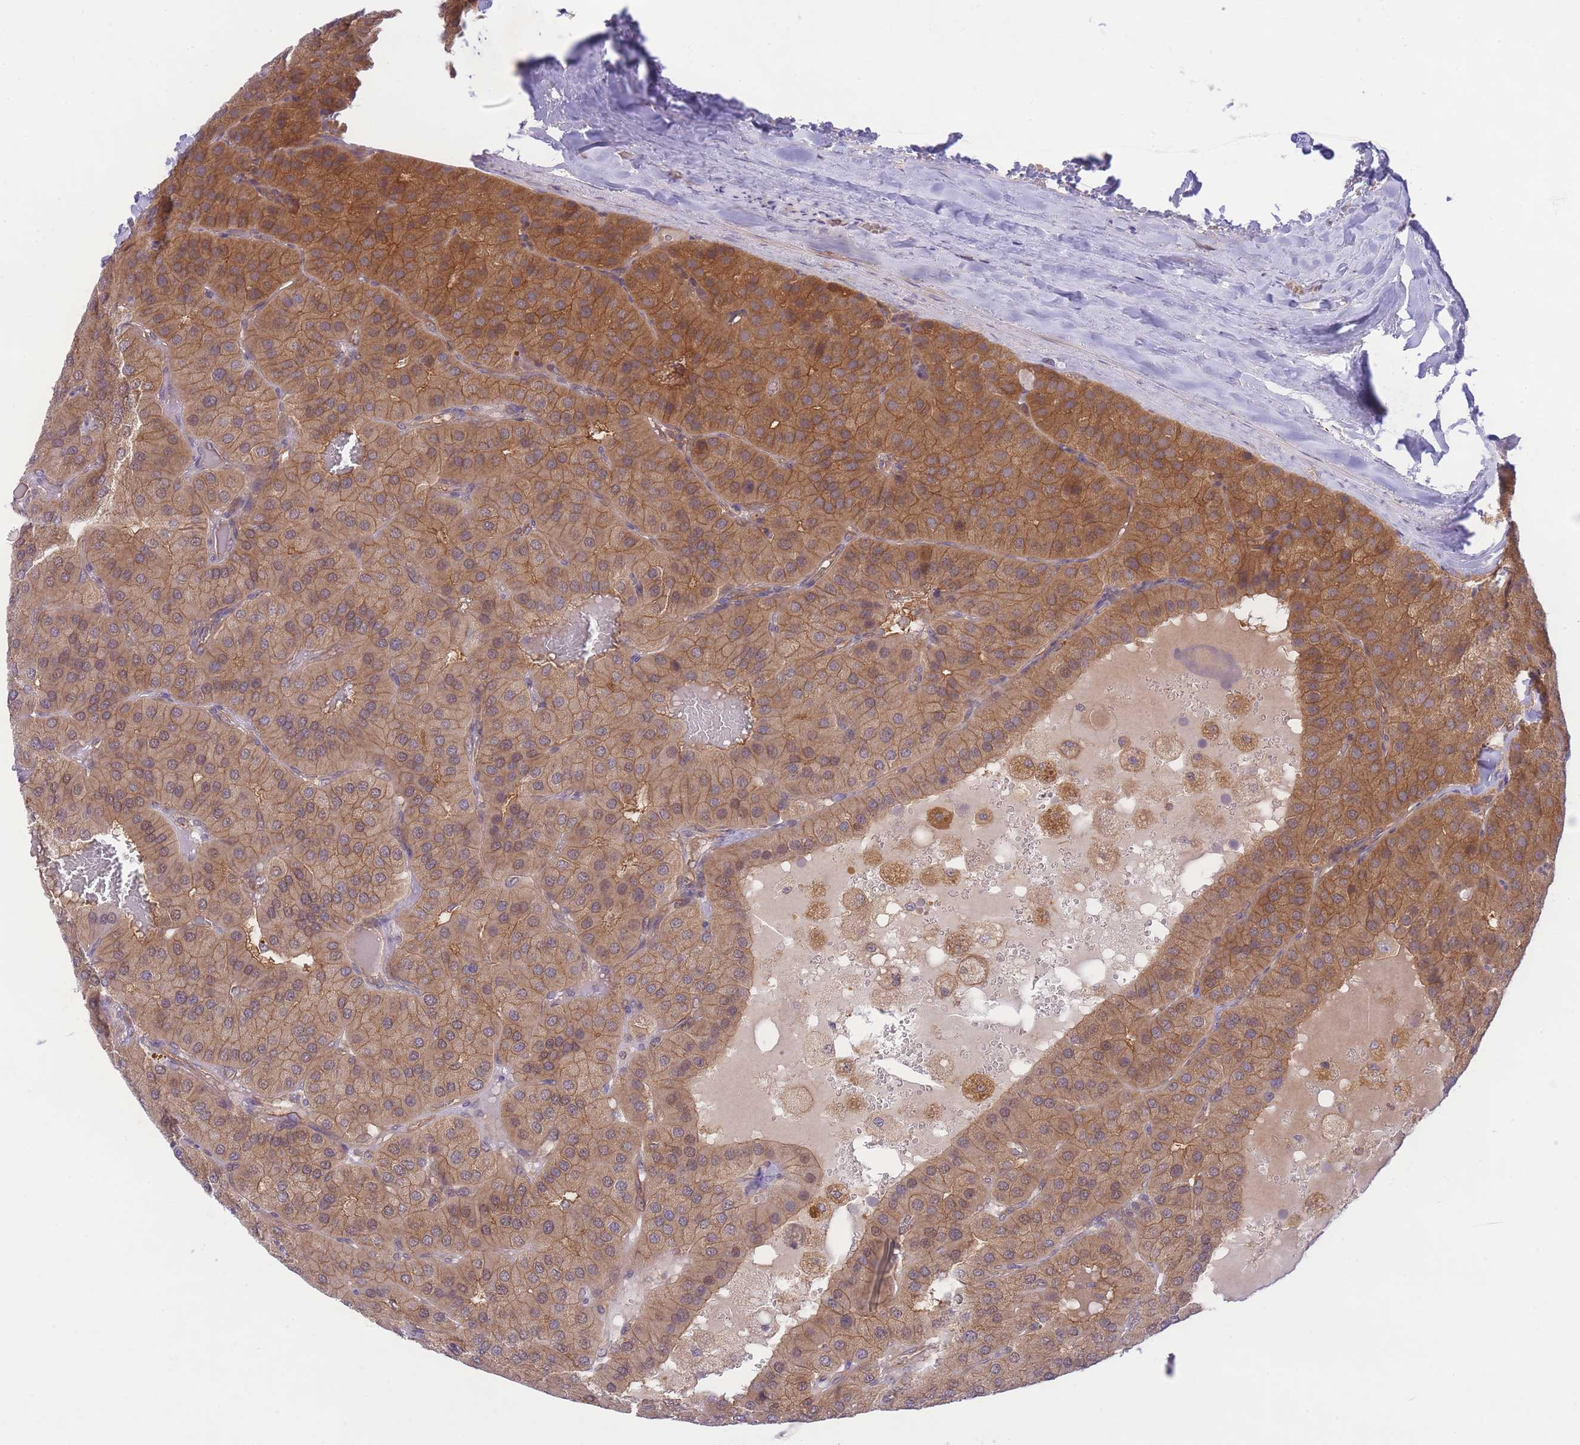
{"staining": {"intensity": "moderate", "quantity": ">75%", "location": "cytoplasmic/membranous"}, "tissue": "parathyroid gland", "cell_type": "Glandular cells", "image_type": "normal", "snomed": [{"axis": "morphology", "description": "Normal tissue, NOS"}, {"axis": "morphology", "description": "Adenoma, NOS"}, {"axis": "topography", "description": "Parathyroid gland"}], "caption": "Immunohistochemical staining of benign parathyroid gland reveals moderate cytoplasmic/membranous protein positivity in about >75% of glandular cells.", "gene": "PREP", "patient": {"sex": "female", "age": 86}}